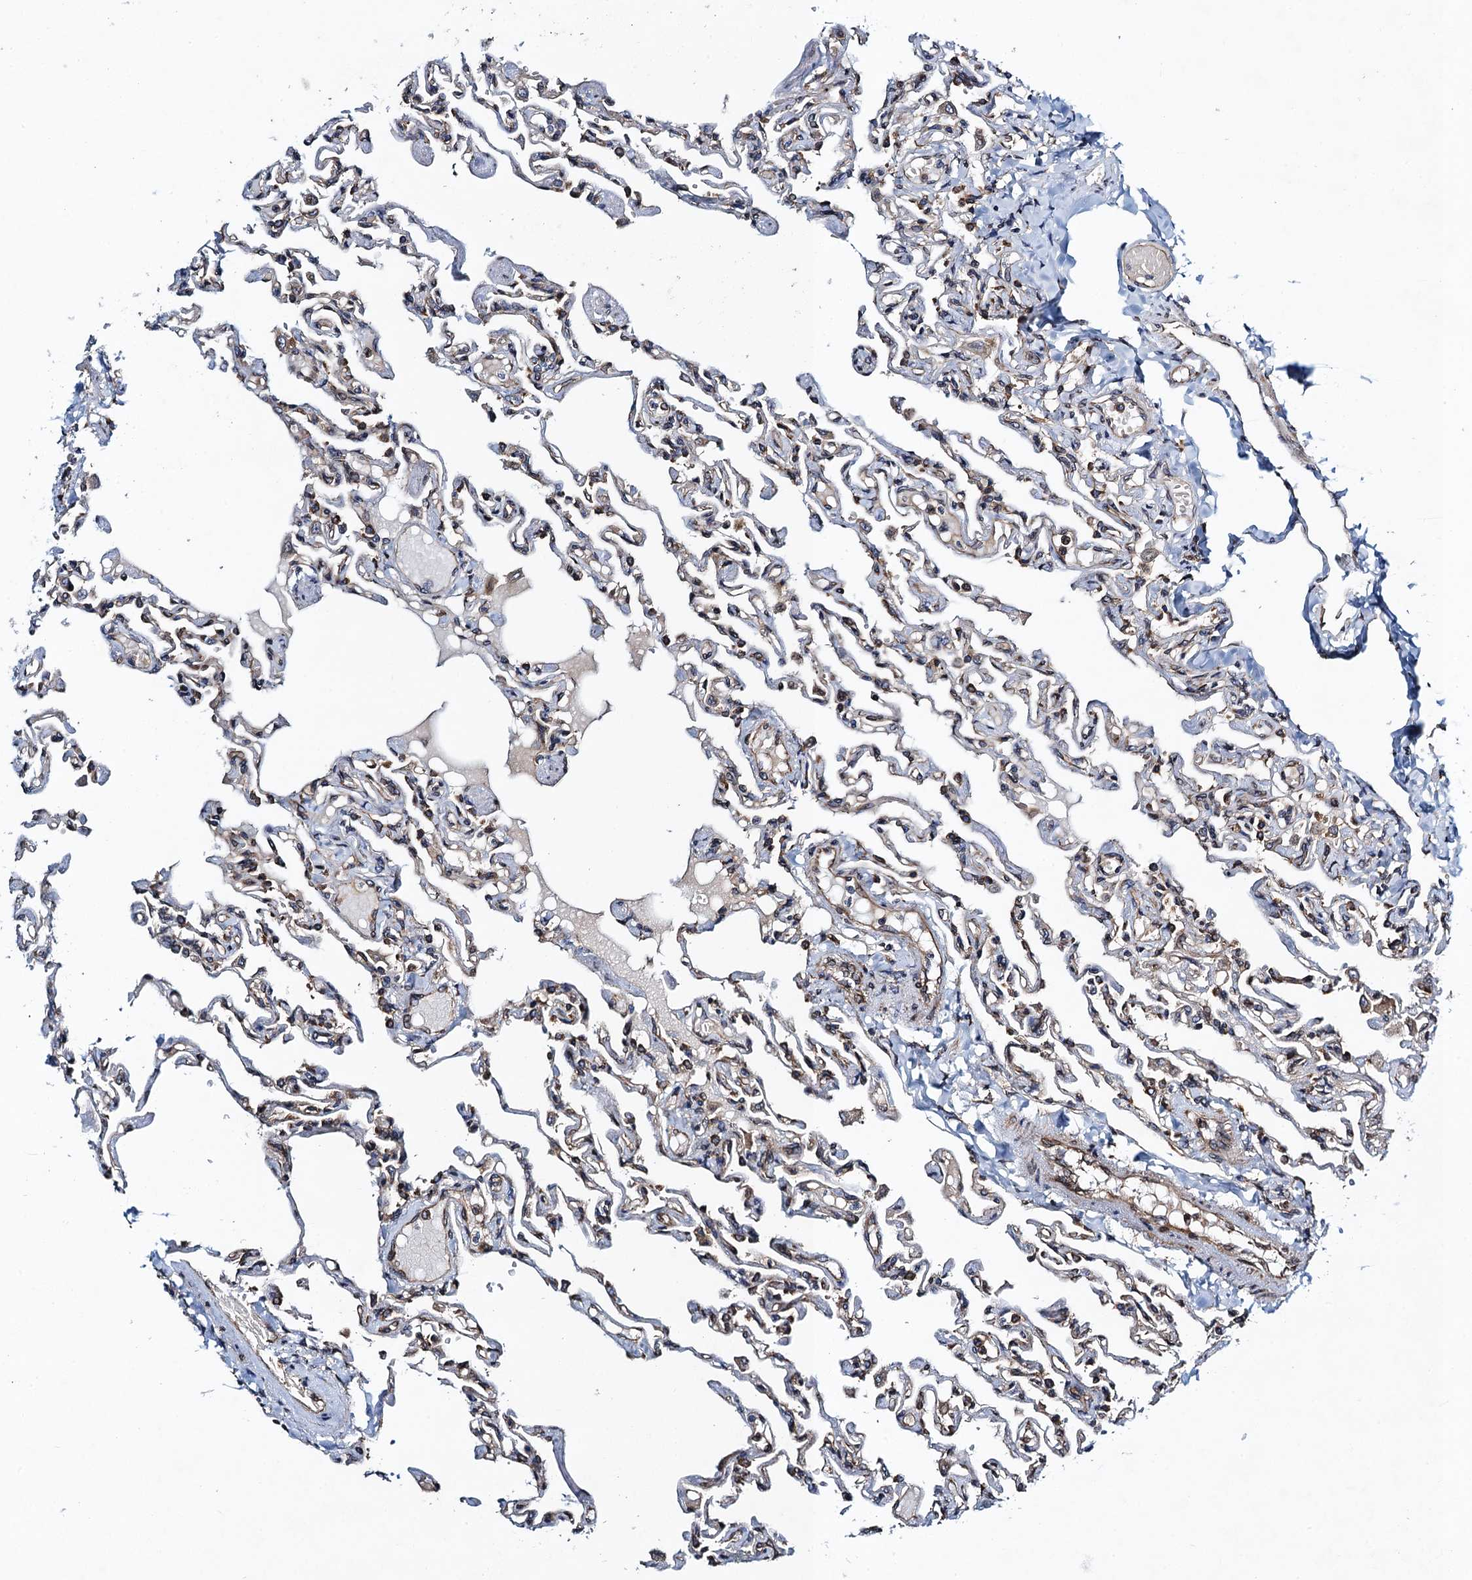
{"staining": {"intensity": "moderate", "quantity": "25%-75%", "location": "cytoplasmic/membranous,nuclear"}, "tissue": "lung", "cell_type": "Alveolar cells", "image_type": "normal", "snomed": [{"axis": "morphology", "description": "Normal tissue, NOS"}, {"axis": "topography", "description": "Lung"}], "caption": "A medium amount of moderate cytoplasmic/membranous,nuclear staining is appreciated in about 25%-75% of alveolar cells in unremarkable lung.", "gene": "MDM1", "patient": {"sex": "male", "age": 21}}